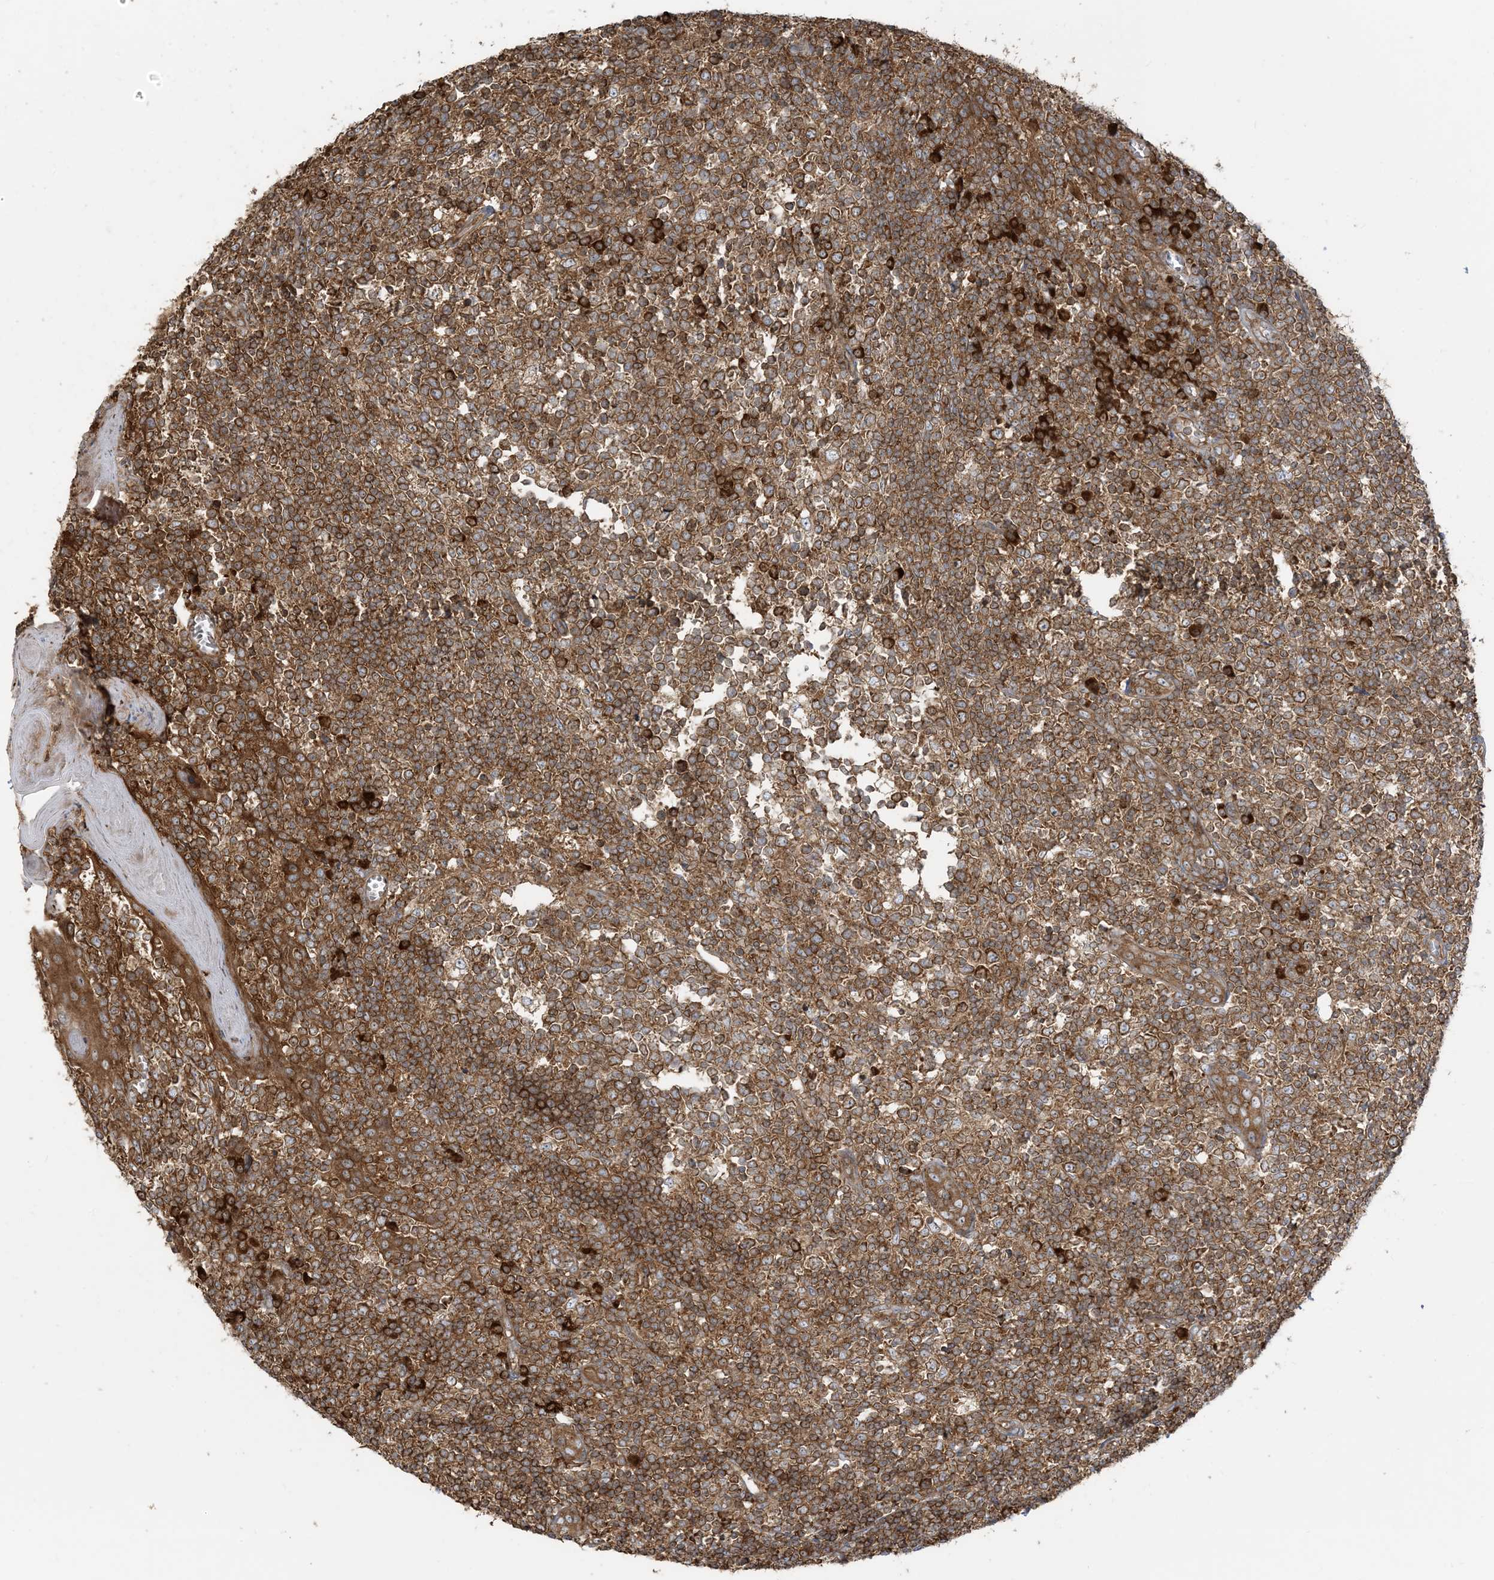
{"staining": {"intensity": "moderate", "quantity": ">75%", "location": "cytoplasmic/membranous"}, "tissue": "tonsil", "cell_type": "Germinal center cells", "image_type": "normal", "snomed": [{"axis": "morphology", "description": "Normal tissue, NOS"}, {"axis": "topography", "description": "Tonsil"}], "caption": "This micrograph displays normal tonsil stained with IHC to label a protein in brown. The cytoplasmic/membranous of germinal center cells show moderate positivity for the protein. Nuclei are counter-stained blue.", "gene": "SRP72", "patient": {"sex": "female", "age": 19}}